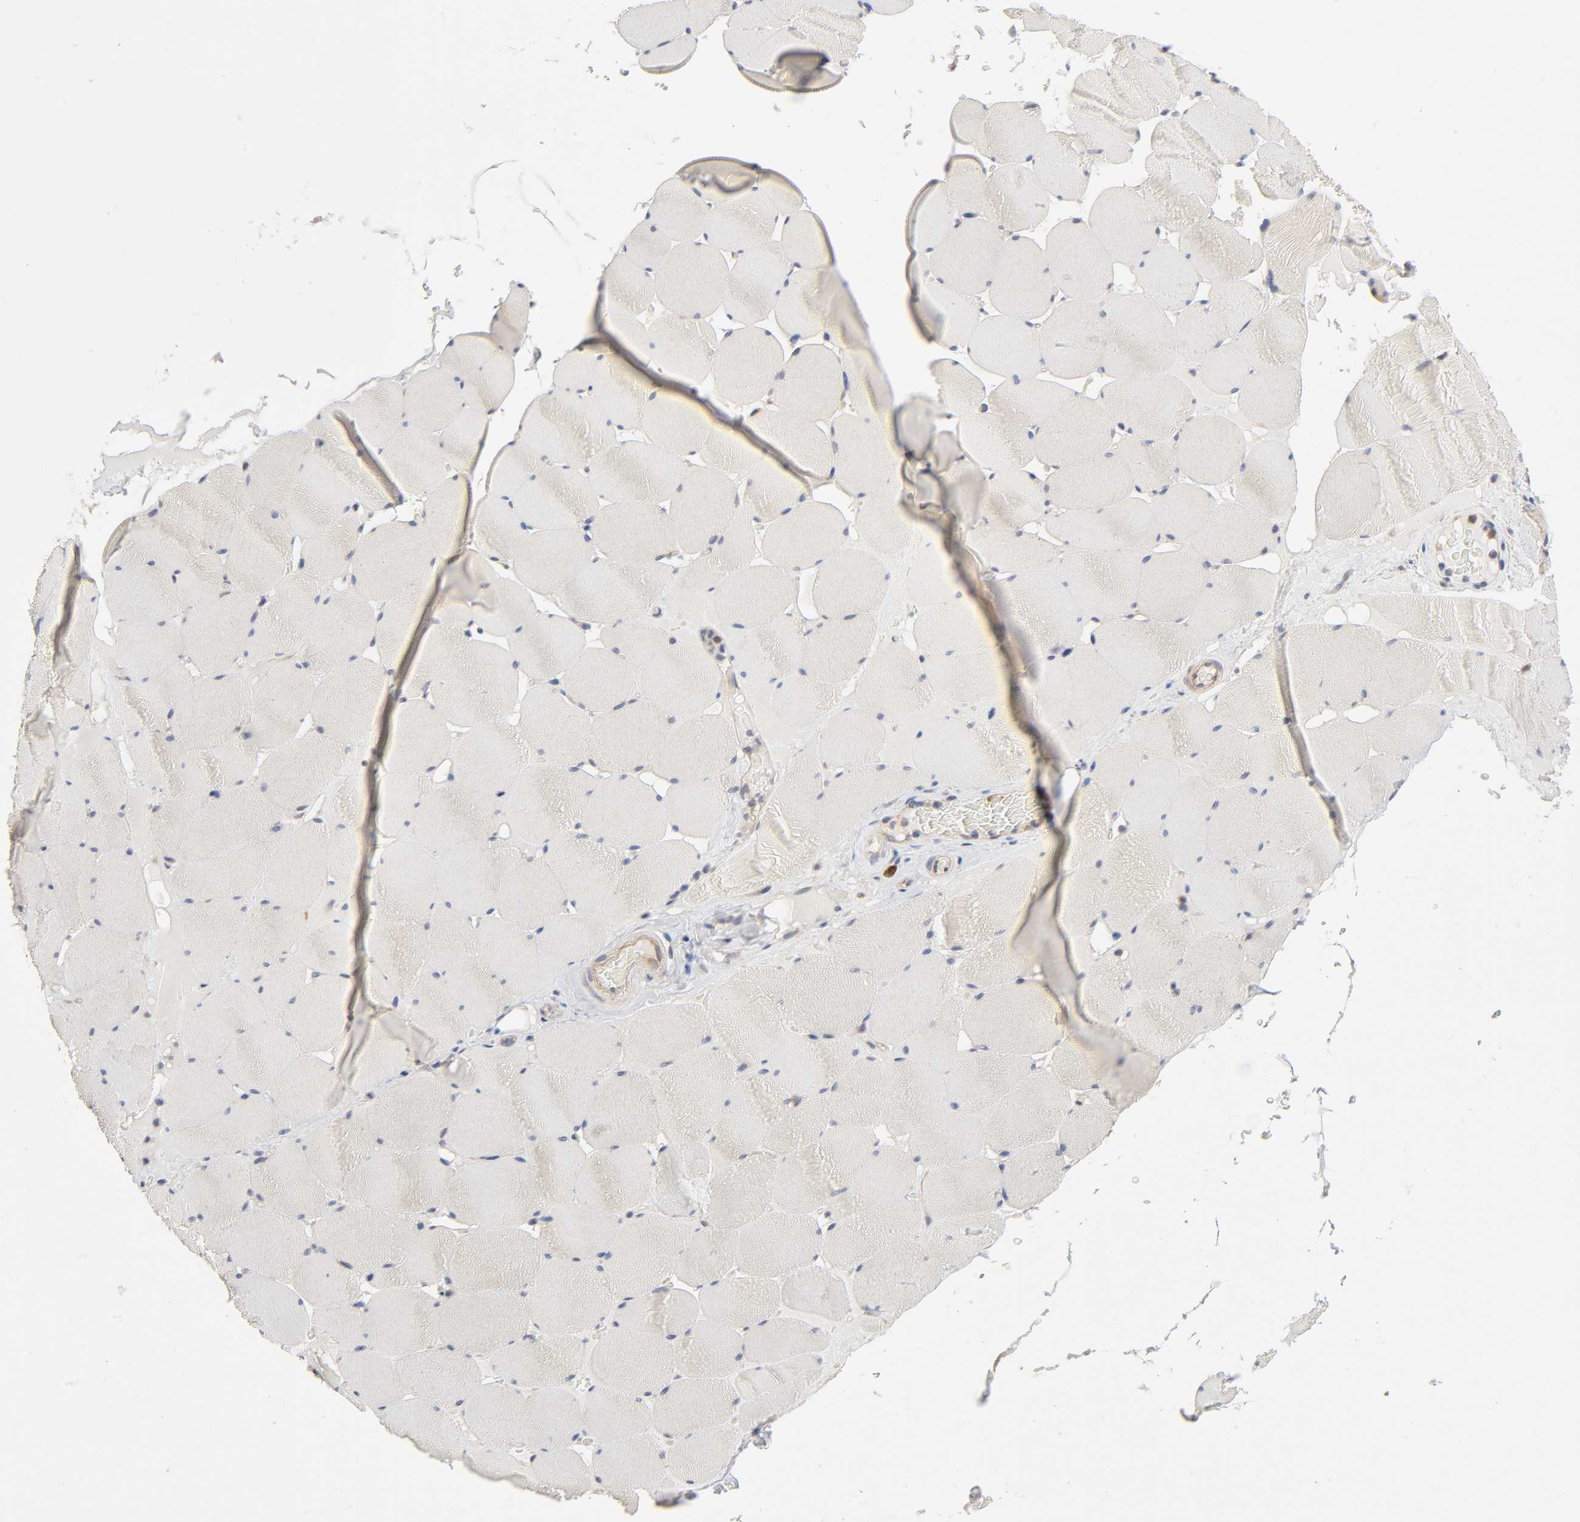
{"staining": {"intensity": "negative", "quantity": "none", "location": "none"}, "tissue": "skeletal muscle", "cell_type": "Myocytes", "image_type": "normal", "snomed": [{"axis": "morphology", "description": "Normal tissue, NOS"}, {"axis": "topography", "description": "Skeletal muscle"}], "caption": "This is an immunohistochemistry (IHC) image of unremarkable skeletal muscle. There is no staining in myocytes.", "gene": "IQCJ", "patient": {"sex": "male", "age": 62}}